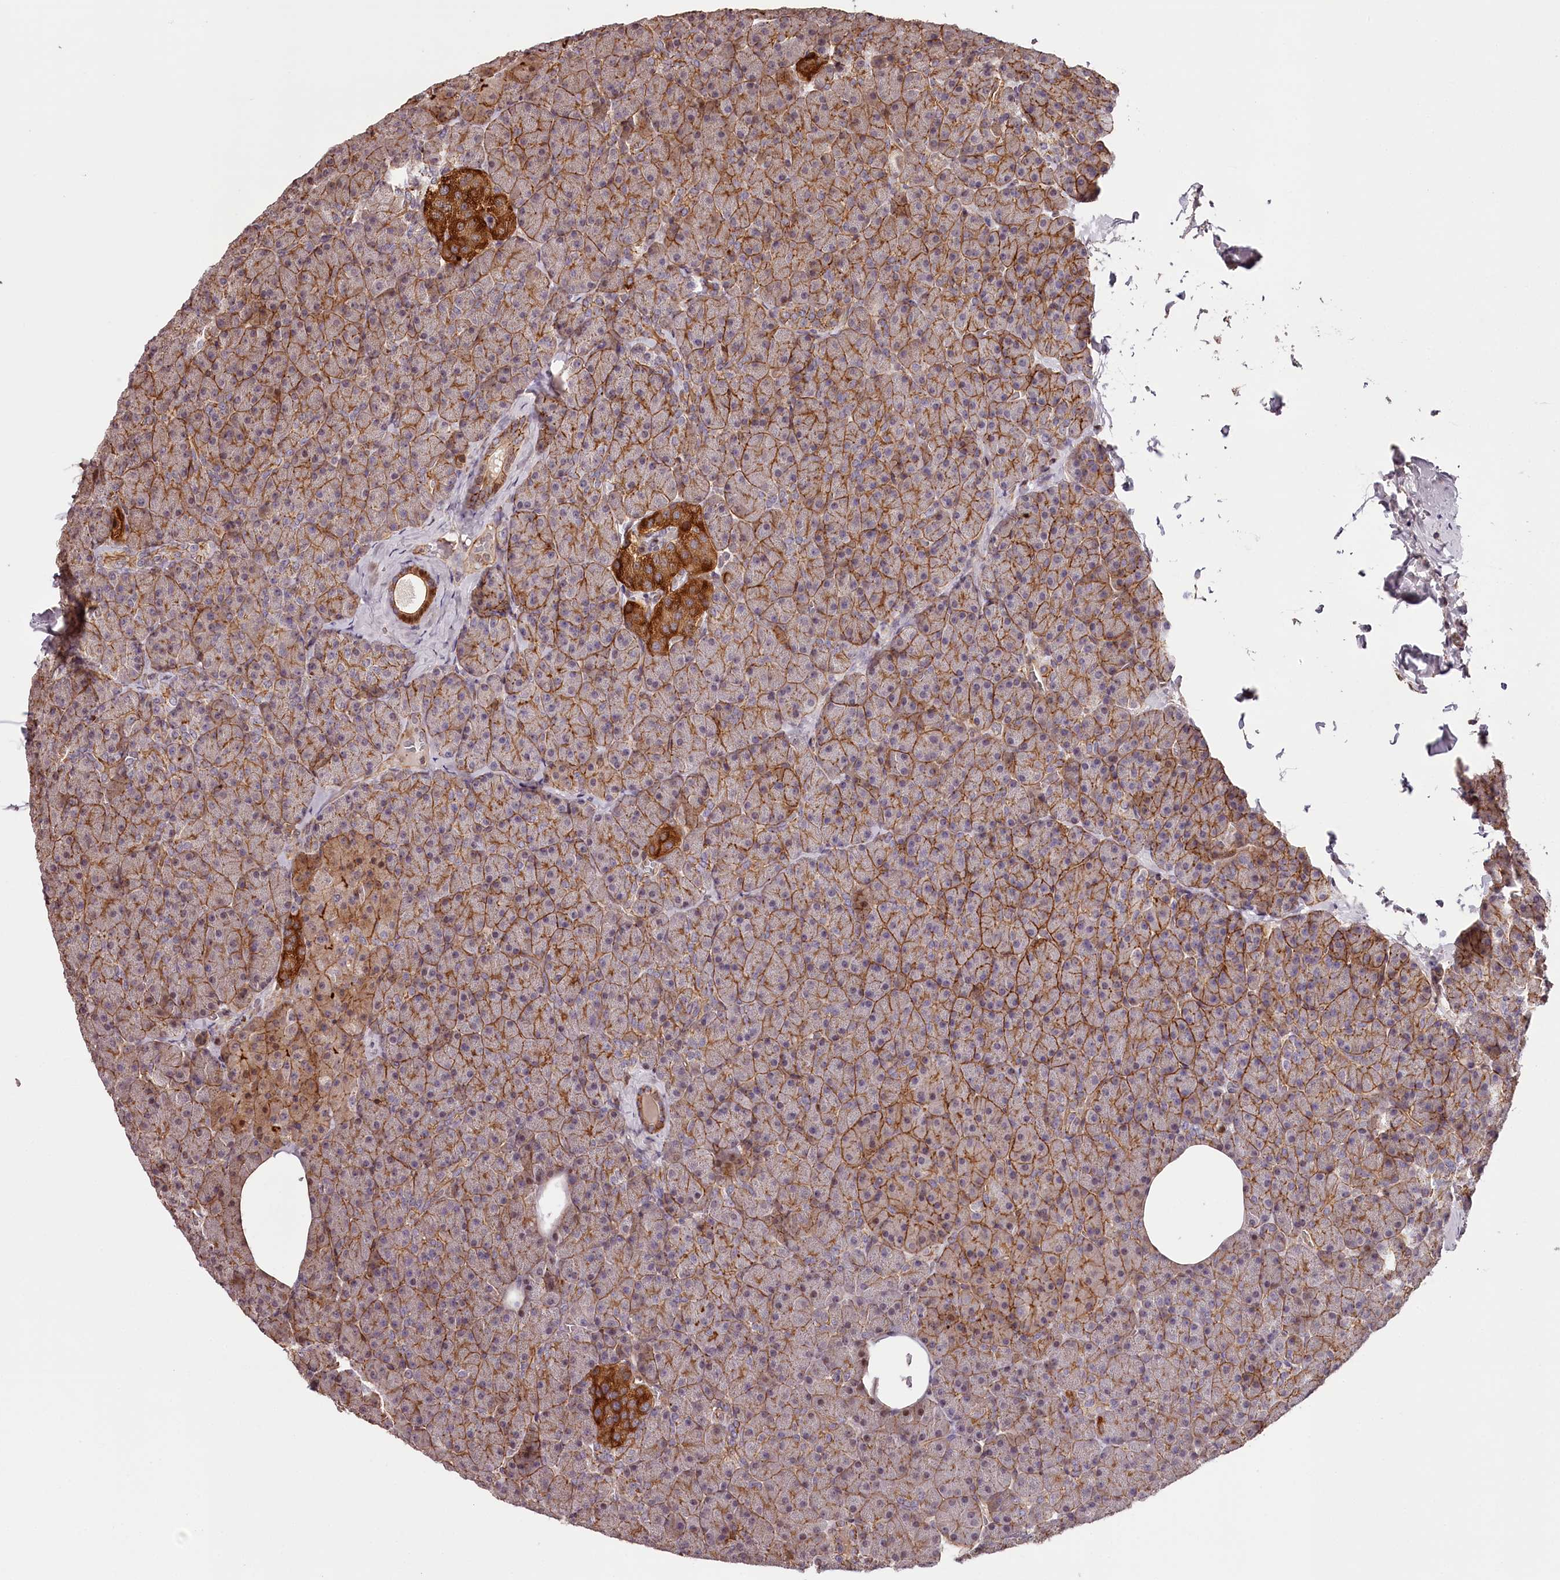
{"staining": {"intensity": "moderate", "quantity": ">75%", "location": "cytoplasmic/membranous"}, "tissue": "pancreas", "cell_type": "Exocrine glandular cells", "image_type": "normal", "snomed": [{"axis": "morphology", "description": "Normal tissue, NOS"}, {"axis": "morphology", "description": "Carcinoid, malignant, NOS"}, {"axis": "topography", "description": "Pancreas"}], "caption": "Human pancreas stained with a brown dye reveals moderate cytoplasmic/membranous positive expression in approximately >75% of exocrine glandular cells.", "gene": "KIF14", "patient": {"sex": "female", "age": 35}}